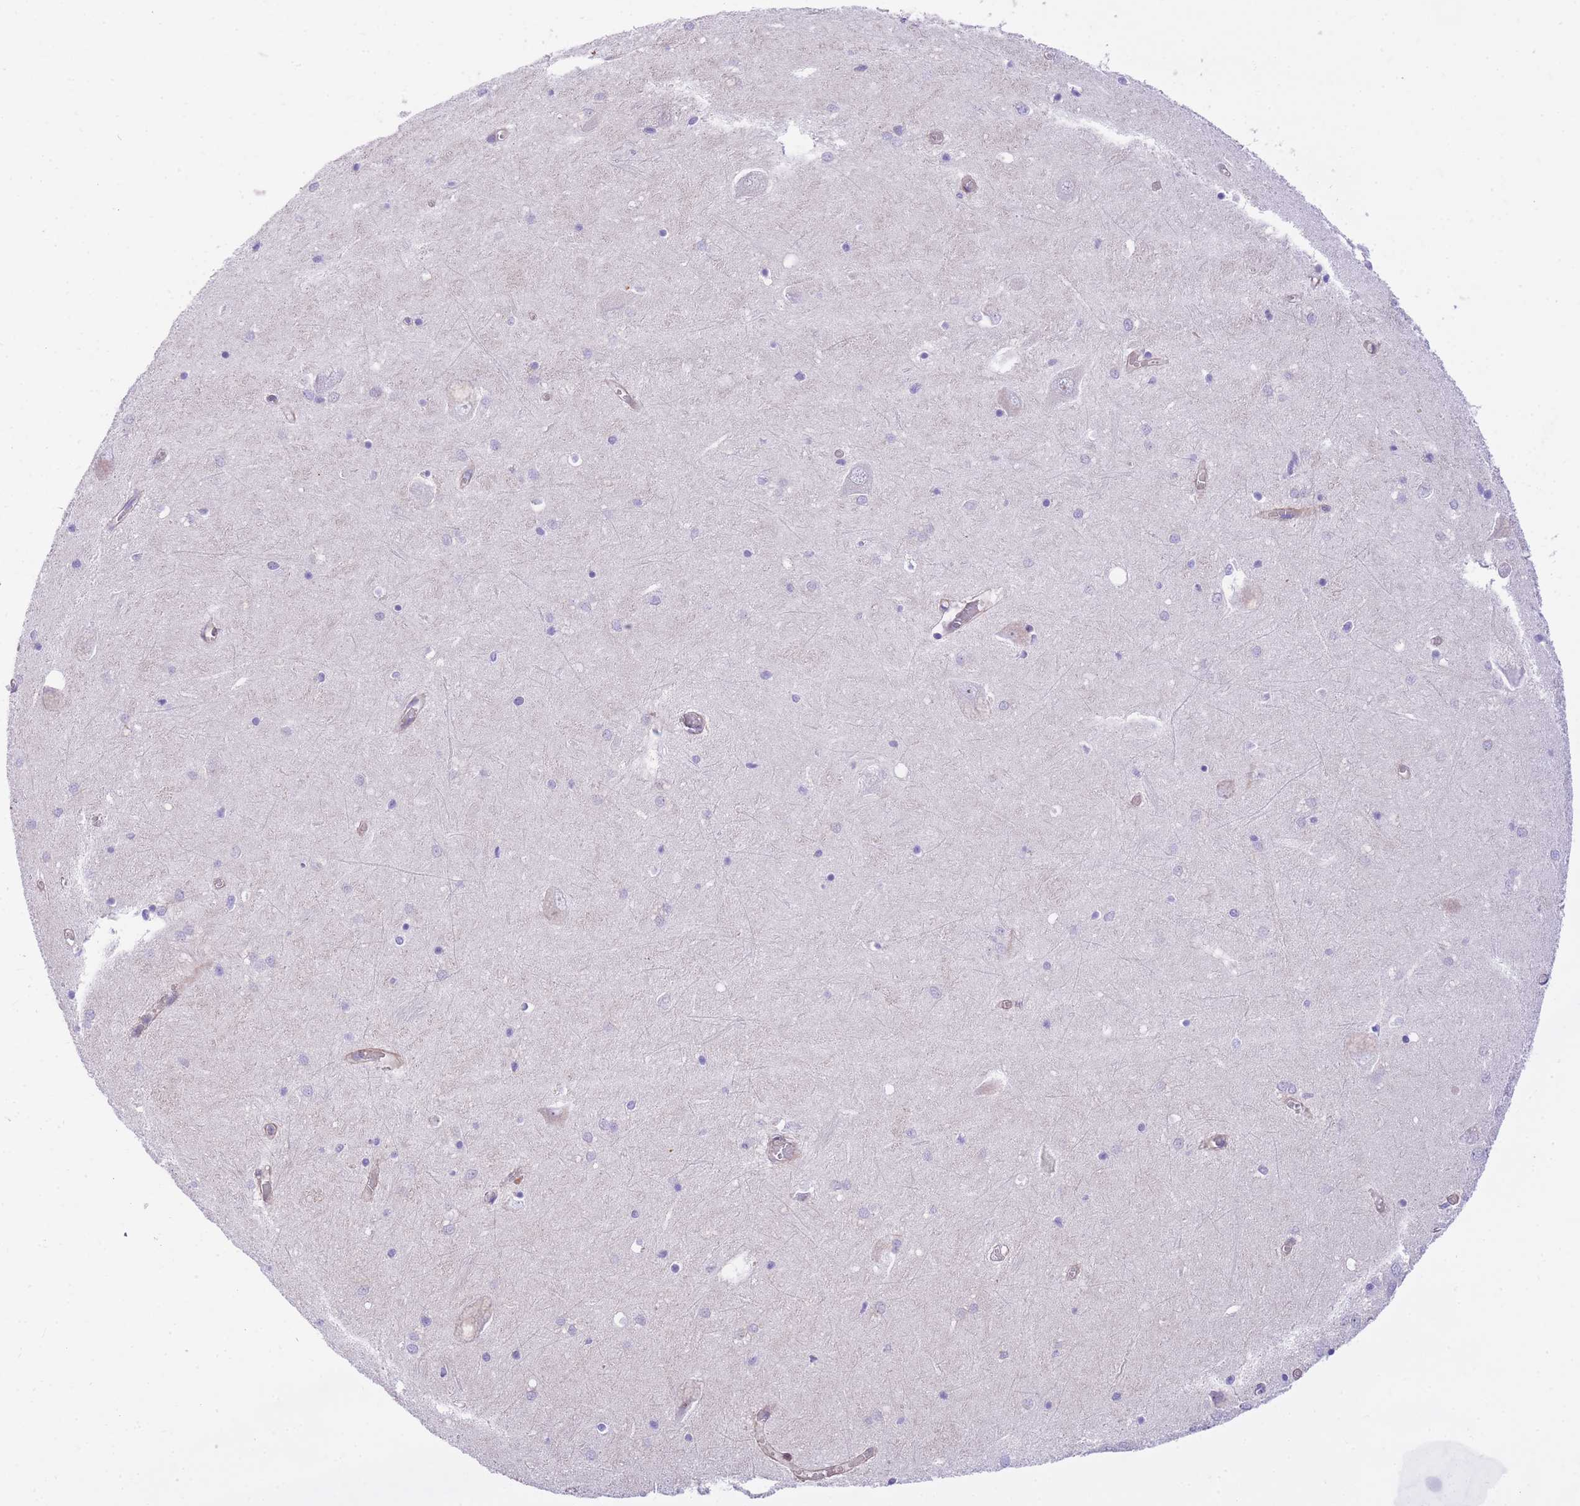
{"staining": {"intensity": "negative", "quantity": "none", "location": "none"}, "tissue": "hippocampus", "cell_type": "Glial cells", "image_type": "normal", "snomed": [{"axis": "morphology", "description": "Normal tissue, NOS"}, {"axis": "topography", "description": "Hippocampus"}], "caption": "Immunohistochemistry histopathology image of benign hippocampus: human hippocampus stained with DAB (3,3'-diaminobenzidine) reveals no significant protein expression in glial cells.", "gene": "S100PBP", "patient": {"sex": "male", "age": 70}}